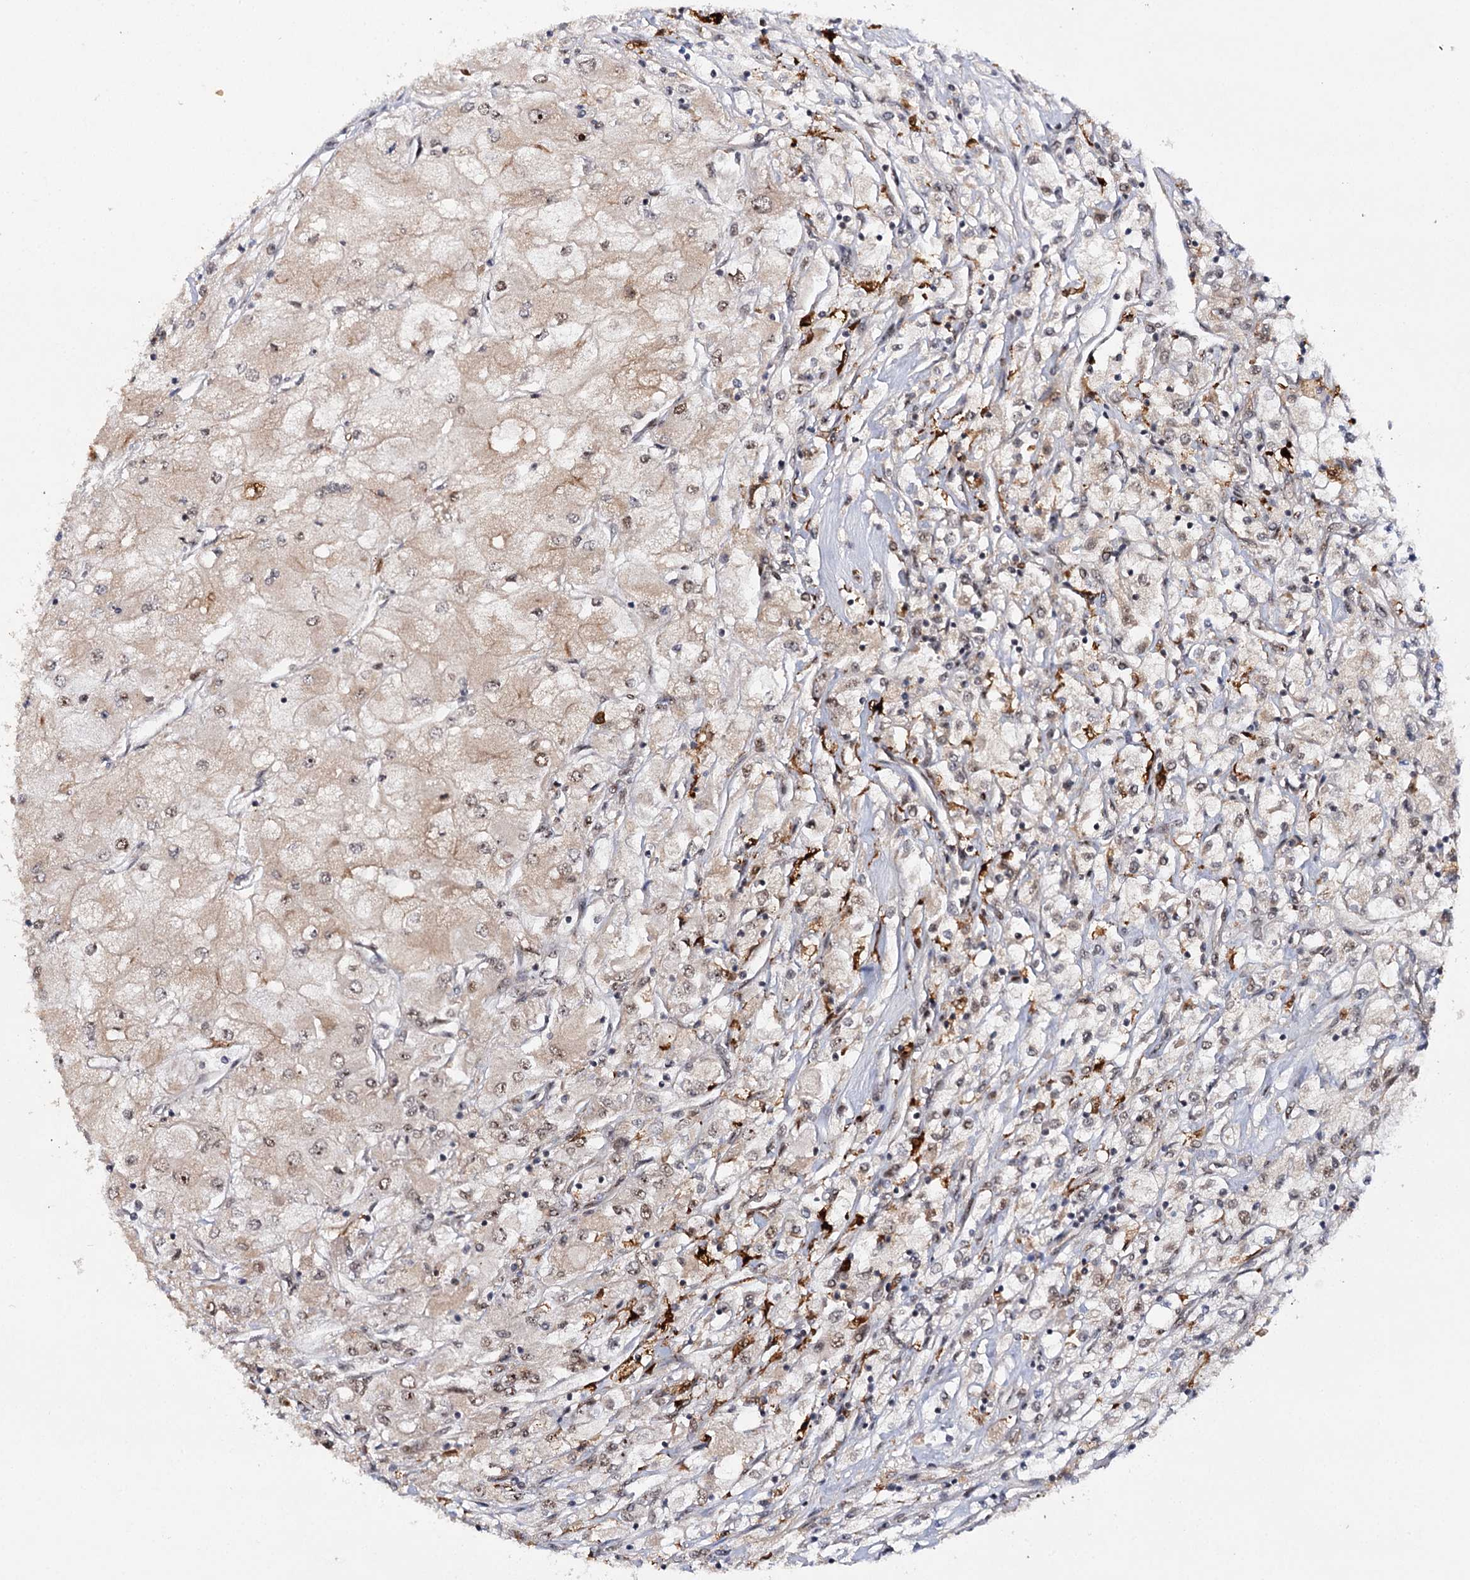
{"staining": {"intensity": "negative", "quantity": "none", "location": "none"}, "tissue": "renal cancer", "cell_type": "Tumor cells", "image_type": "cancer", "snomed": [{"axis": "morphology", "description": "Adenocarcinoma, NOS"}, {"axis": "topography", "description": "Kidney"}], "caption": "The micrograph exhibits no staining of tumor cells in renal adenocarcinoma.", "gene": "BUD13", "patient": {"sex": "male", "age": 80}}